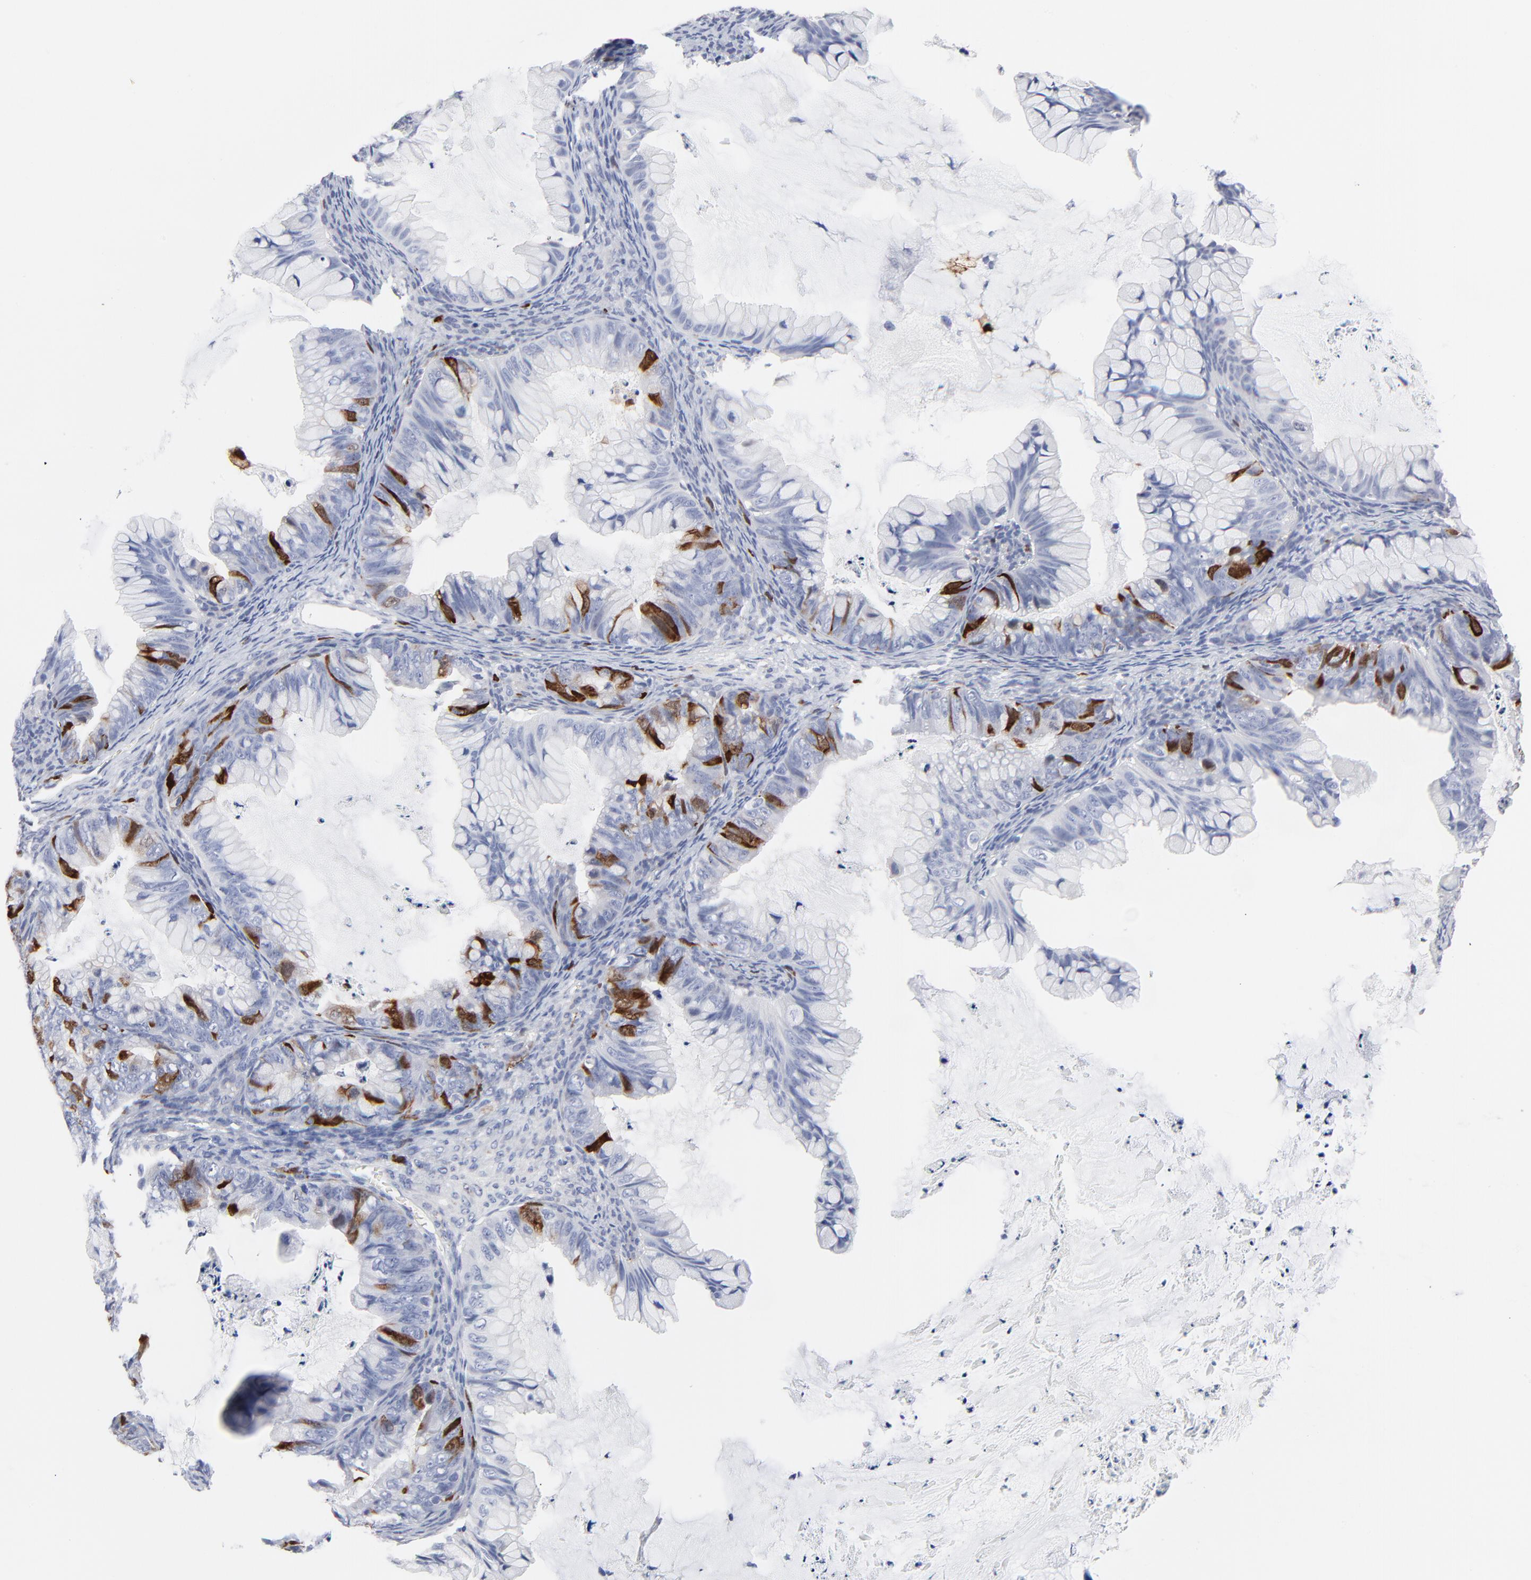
{"staining": {"intensity": "strong", "quantity": "<25%", "location": "cytoplasmic/membranous,nuclear"}, "tissue": "ovarian cancer", "cell_type": "Tumor cells", "image_type": "cancer", "snomed": [{"axis": "morphology", "description": "Cystadenocarcinoma, mucinous, NOS"}, {"axis": "topography", "description": "Ovary"}], "caption": "Brown immunohistochemical staining in human ovarian mucinous cystadenocarcinoma displays strong cytoplasmic/membranous and nuclear positivity in approximately <25% of tumor cells.", "gene": "CDK1", "patient": {"sex": "female", "age": 36}}